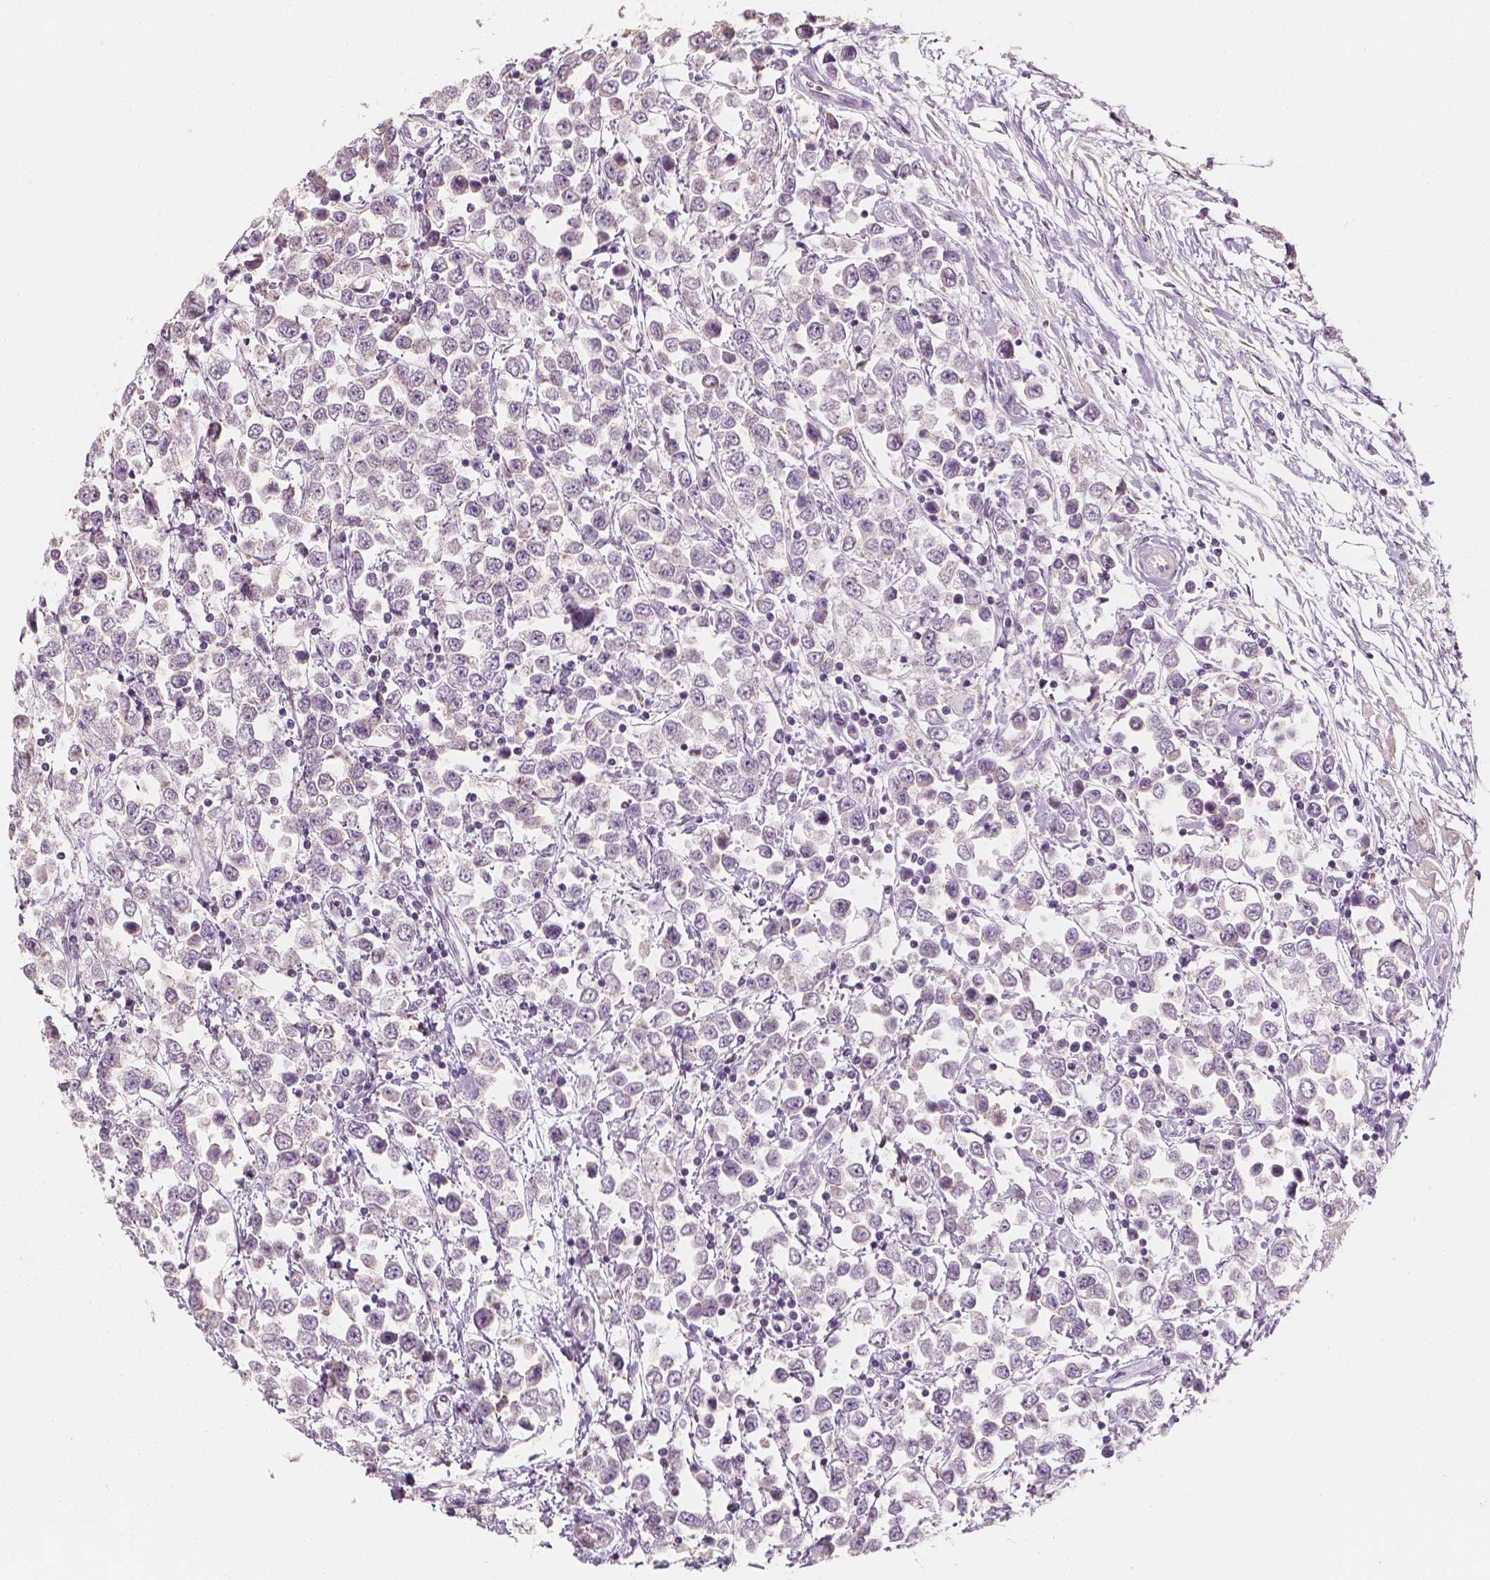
{"staining": {"intensity": "negative", "quantity": "none", "location": "none"}, "tissue": "testis cancer", "cell_type": "Tumor cells", "image_type": "cancer", "snomed": [{"axis": "morphology", "description": "Seminoma, NOS"}, {"axis": "topography", "description": "Testis"}], "caption": "Immunohistochemical staining of human testis cancer (seminoma) reveals no significant expression in tumor cells.", "gene": "SHPK", "patient": {"sex": "male", "age": 34}}